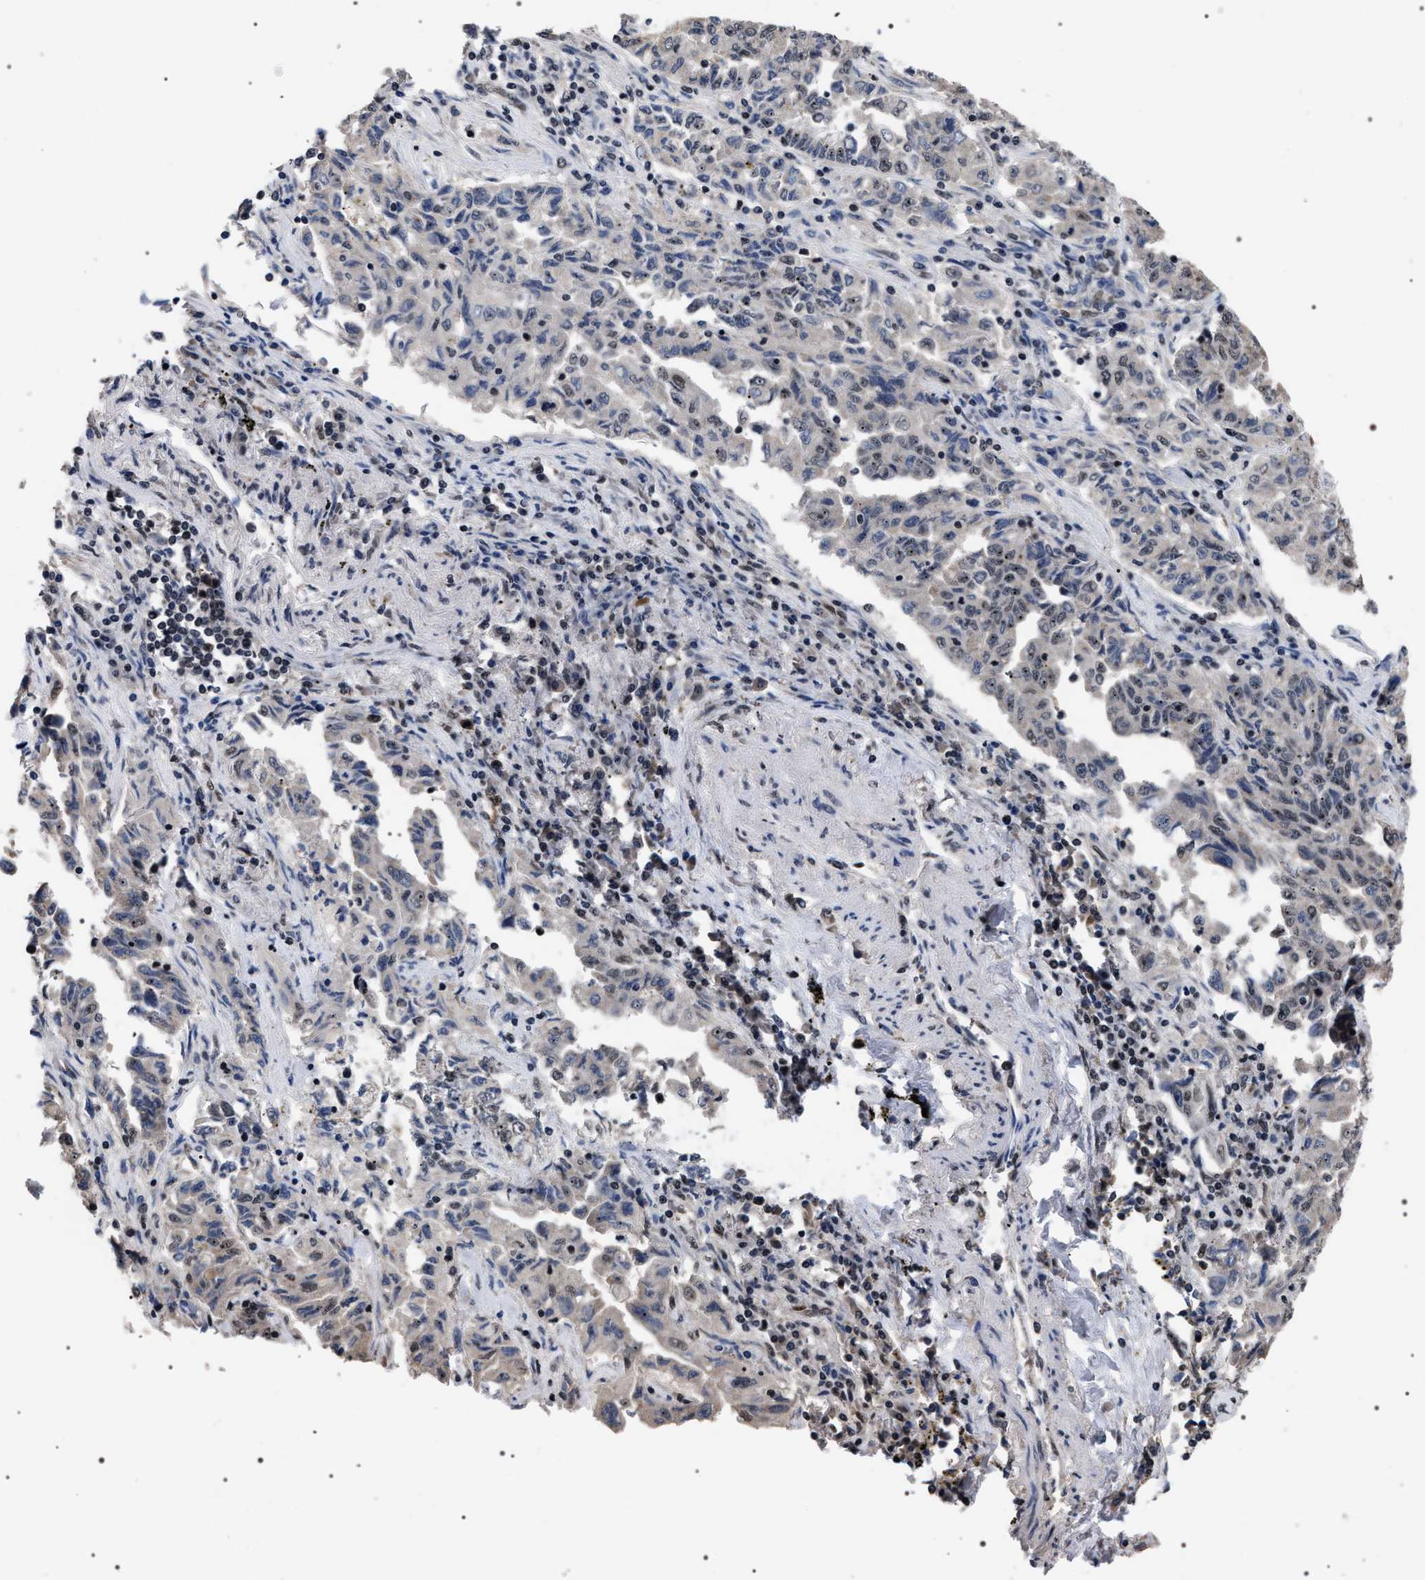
{"staining": {"intensity": "moderate", "quantity": "<25%", "location": "nuclear"}, "tissue": "lung cancer", "cell_type": "Tumor cells", "image_type": "cancer", "snomed": [{"axis": "morphology", "description": "Adenocarcinoma, NOS"}, {"axis": "topography", "description": "Lung"}], "caption": "Brown immunohistochemical staining in human lung cancer displays moderate nuclear positivity in about <25% of tumor cells. (DAB = brown stain, brightfield microscopy at high magnification).", "gene": "RRP1B", "patient": {"sex": "female", "age": 51}}